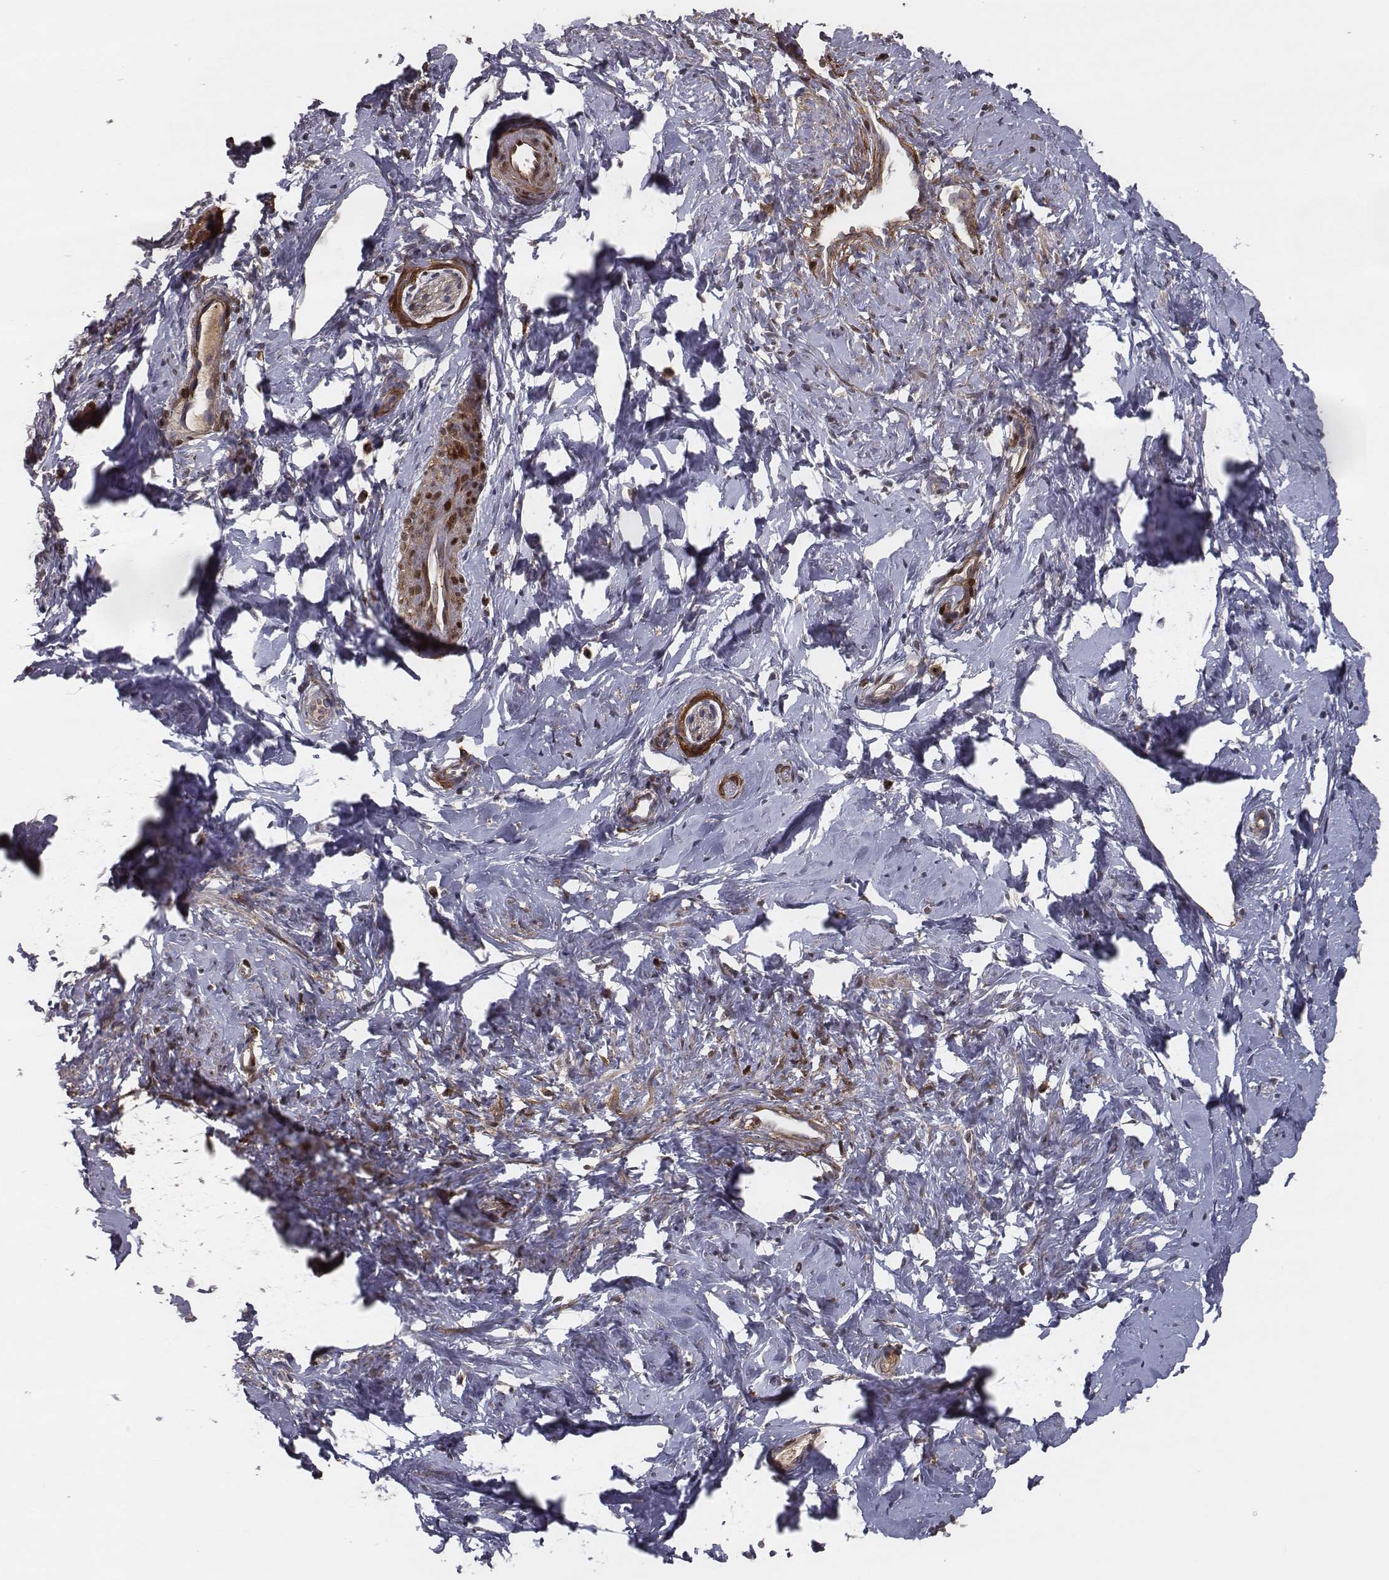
{"staining": {"intensity": "moderate", "quantity": ">75%", "location": "cytoplasmic/membranous"}, "tissue": "cervix", "cell_type": "Glandular cells", "image_type": "normal", "snomed": [{"axis": "morphology", "description": "Normal tissue, NOS"}, {"axis": "topography", "description": "Cervix"}], "caption": "IHC histopathology image of unremarkable human cervix stained for a protein (brown), which exhibits medium levels of moderate cytoplasmic/membranous staining in approximately >75% of glandular cells.", "gene": "ISYNA1", "patient": {"sex": "female", "age": 40}}